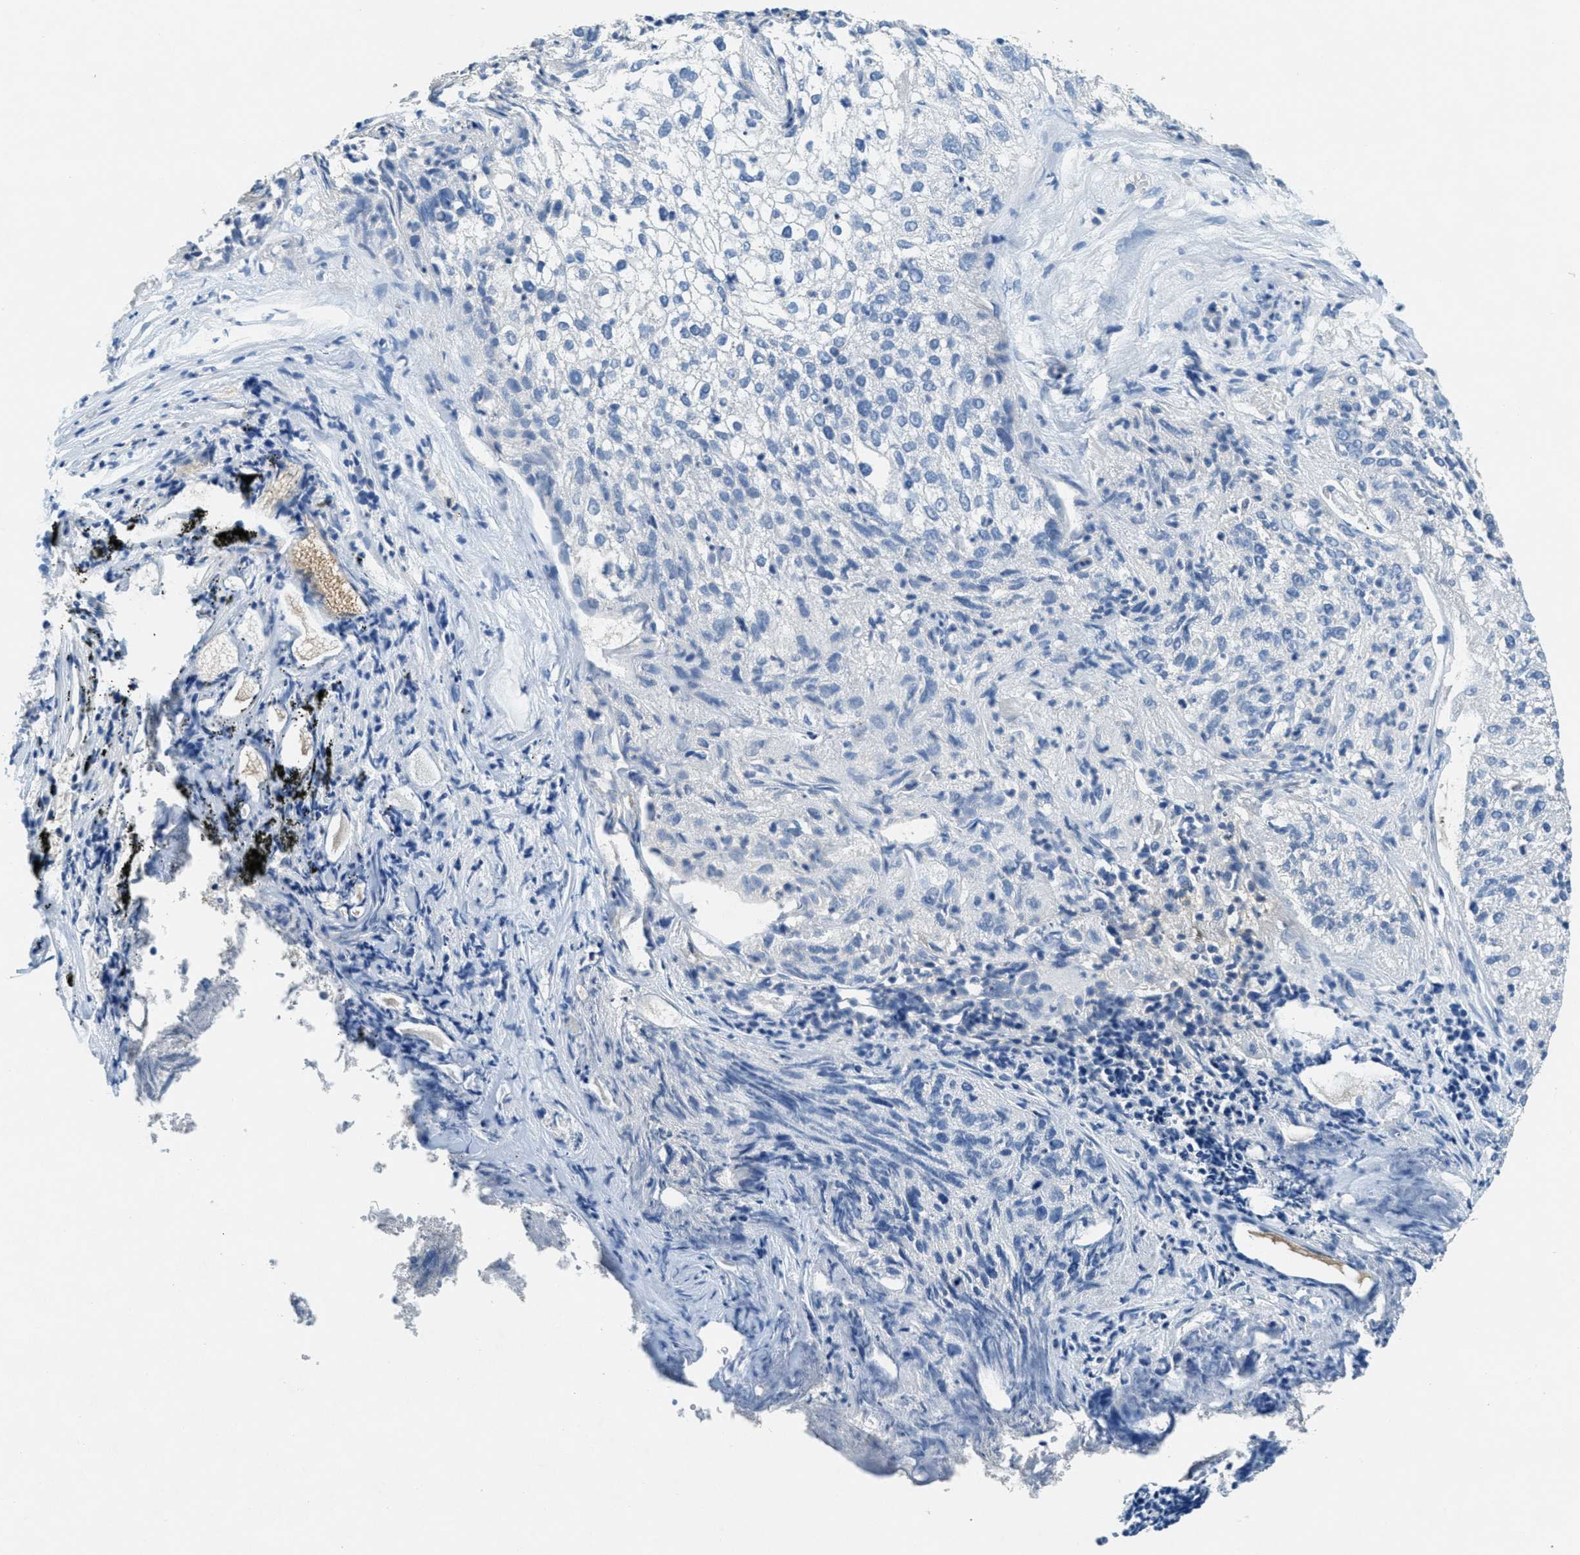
{"staining": {"intensity": "negative", "quantity": "none", "location": "none"}, "tissue": "lung cancer", "cell_type": "Tumor cells", "image_type": "cancer", "snomed": [{"axis": "morphology", "description": "Inflammation, NOS"}, {"axis": "morphology", "description": "Squamous cell carcinoma, NOS"}, {"axis": "topography", "description": "Lymph node"}, {"axis": "topography", "description": "Soft tissue"}, {"axis": "topography", "description": "Lung"}], "caption": "Immunohistochemical staining of squamous cell carcinoma (lung) reveals no significant positivity in tumor cells. (Immunohistochemistry, brightfield microscopy, high magnification).", "gene": "A2M", "patient": {"sex": "male", "age": 66}}